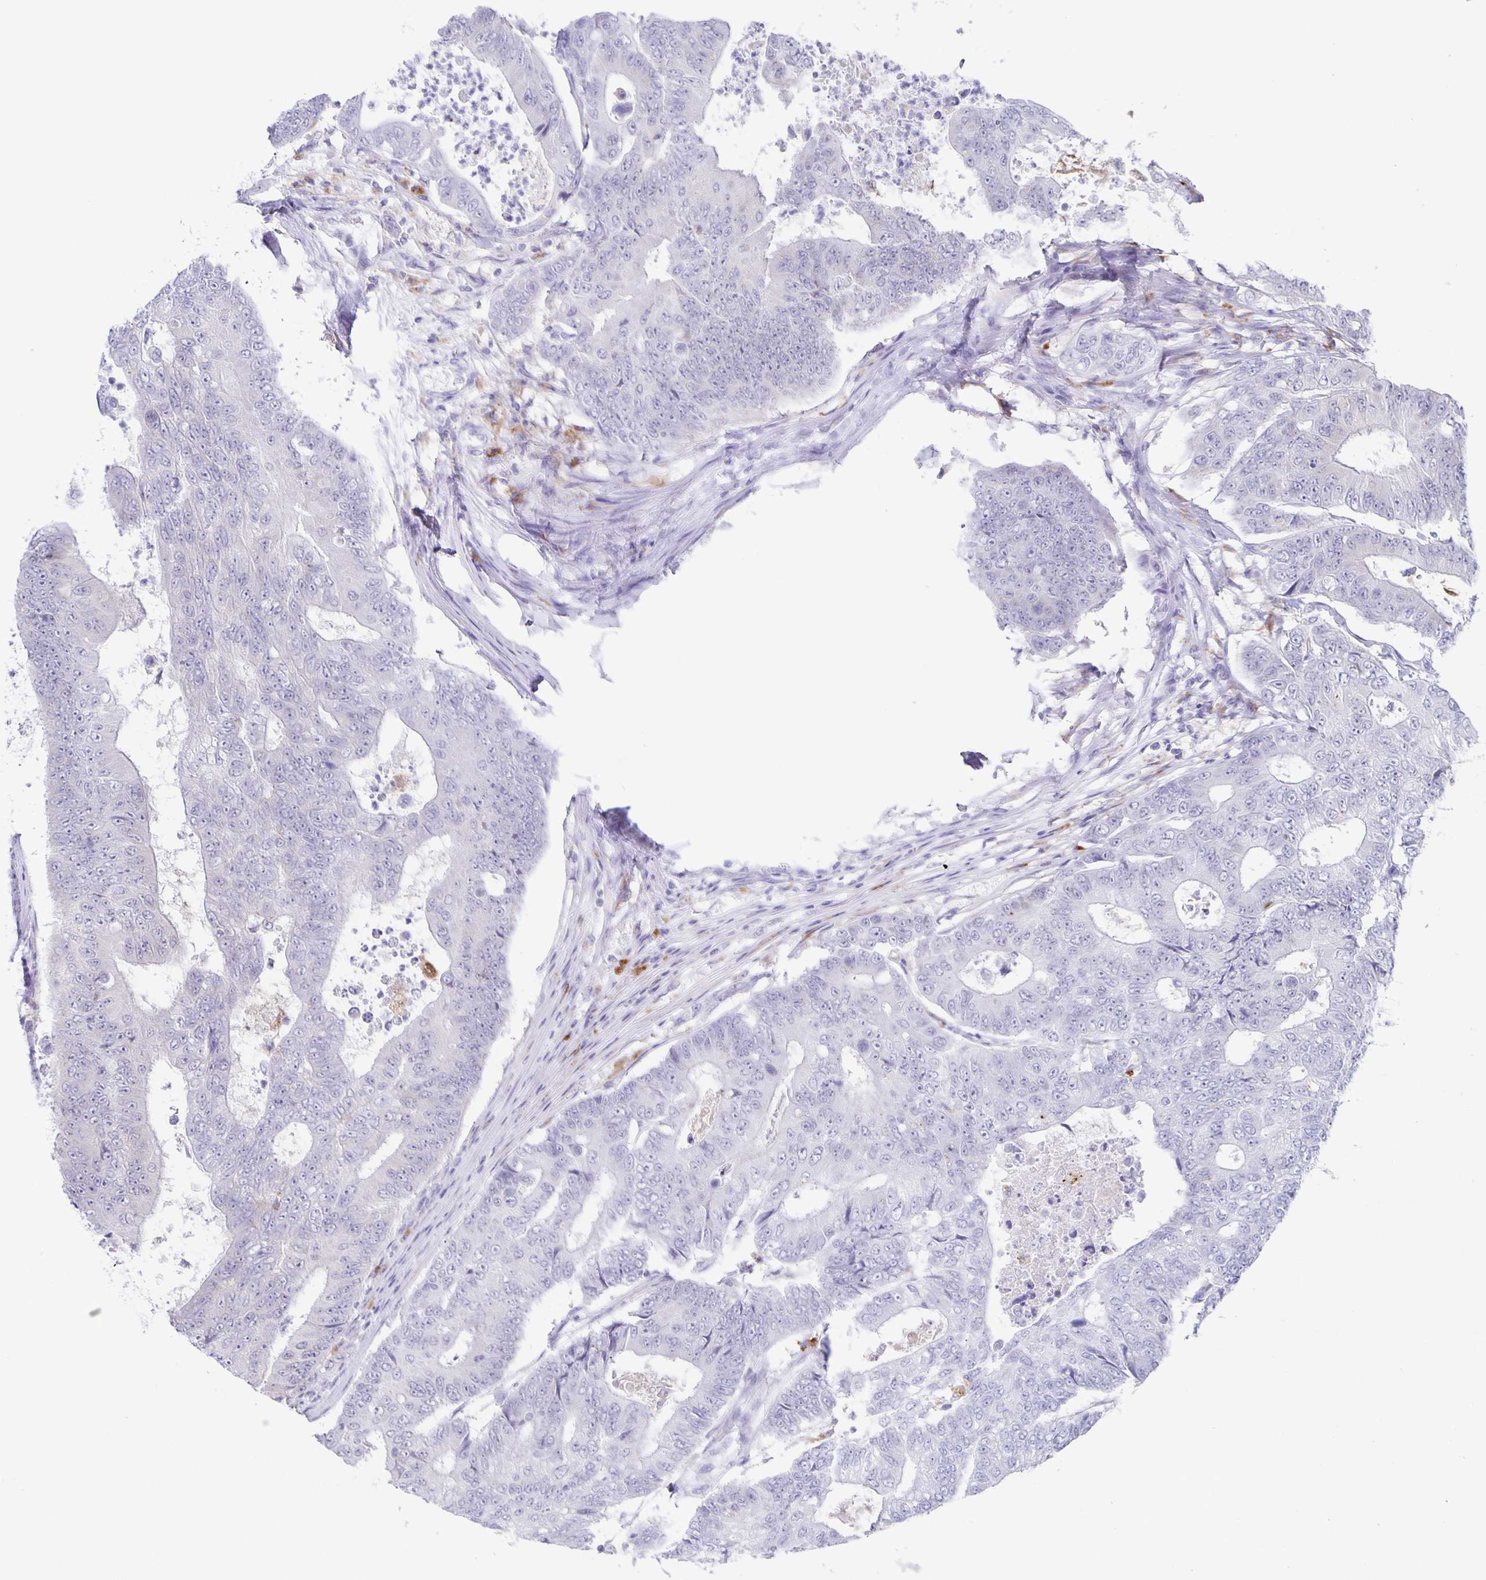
{"staining": {"intensity": "negative", "quantity": "none", "location": "none"}, "tissue": "colorectal cancer", "cell_type": "Tumor cells", "image_type": "cancer", "snomed": [{"axis": "morphology", "description": "Adenocarcinoma, NOS"}, {"axis": "topography", "description": "Colon"}], "caption": "IHC histopathology image of neoplastic tissue: adenocarcinoma (colorectal) stained with DAB displays no significant protein staining in tumor cells.", "gene": "LIPA", "patient": {"sex": "female", "age": 48}}